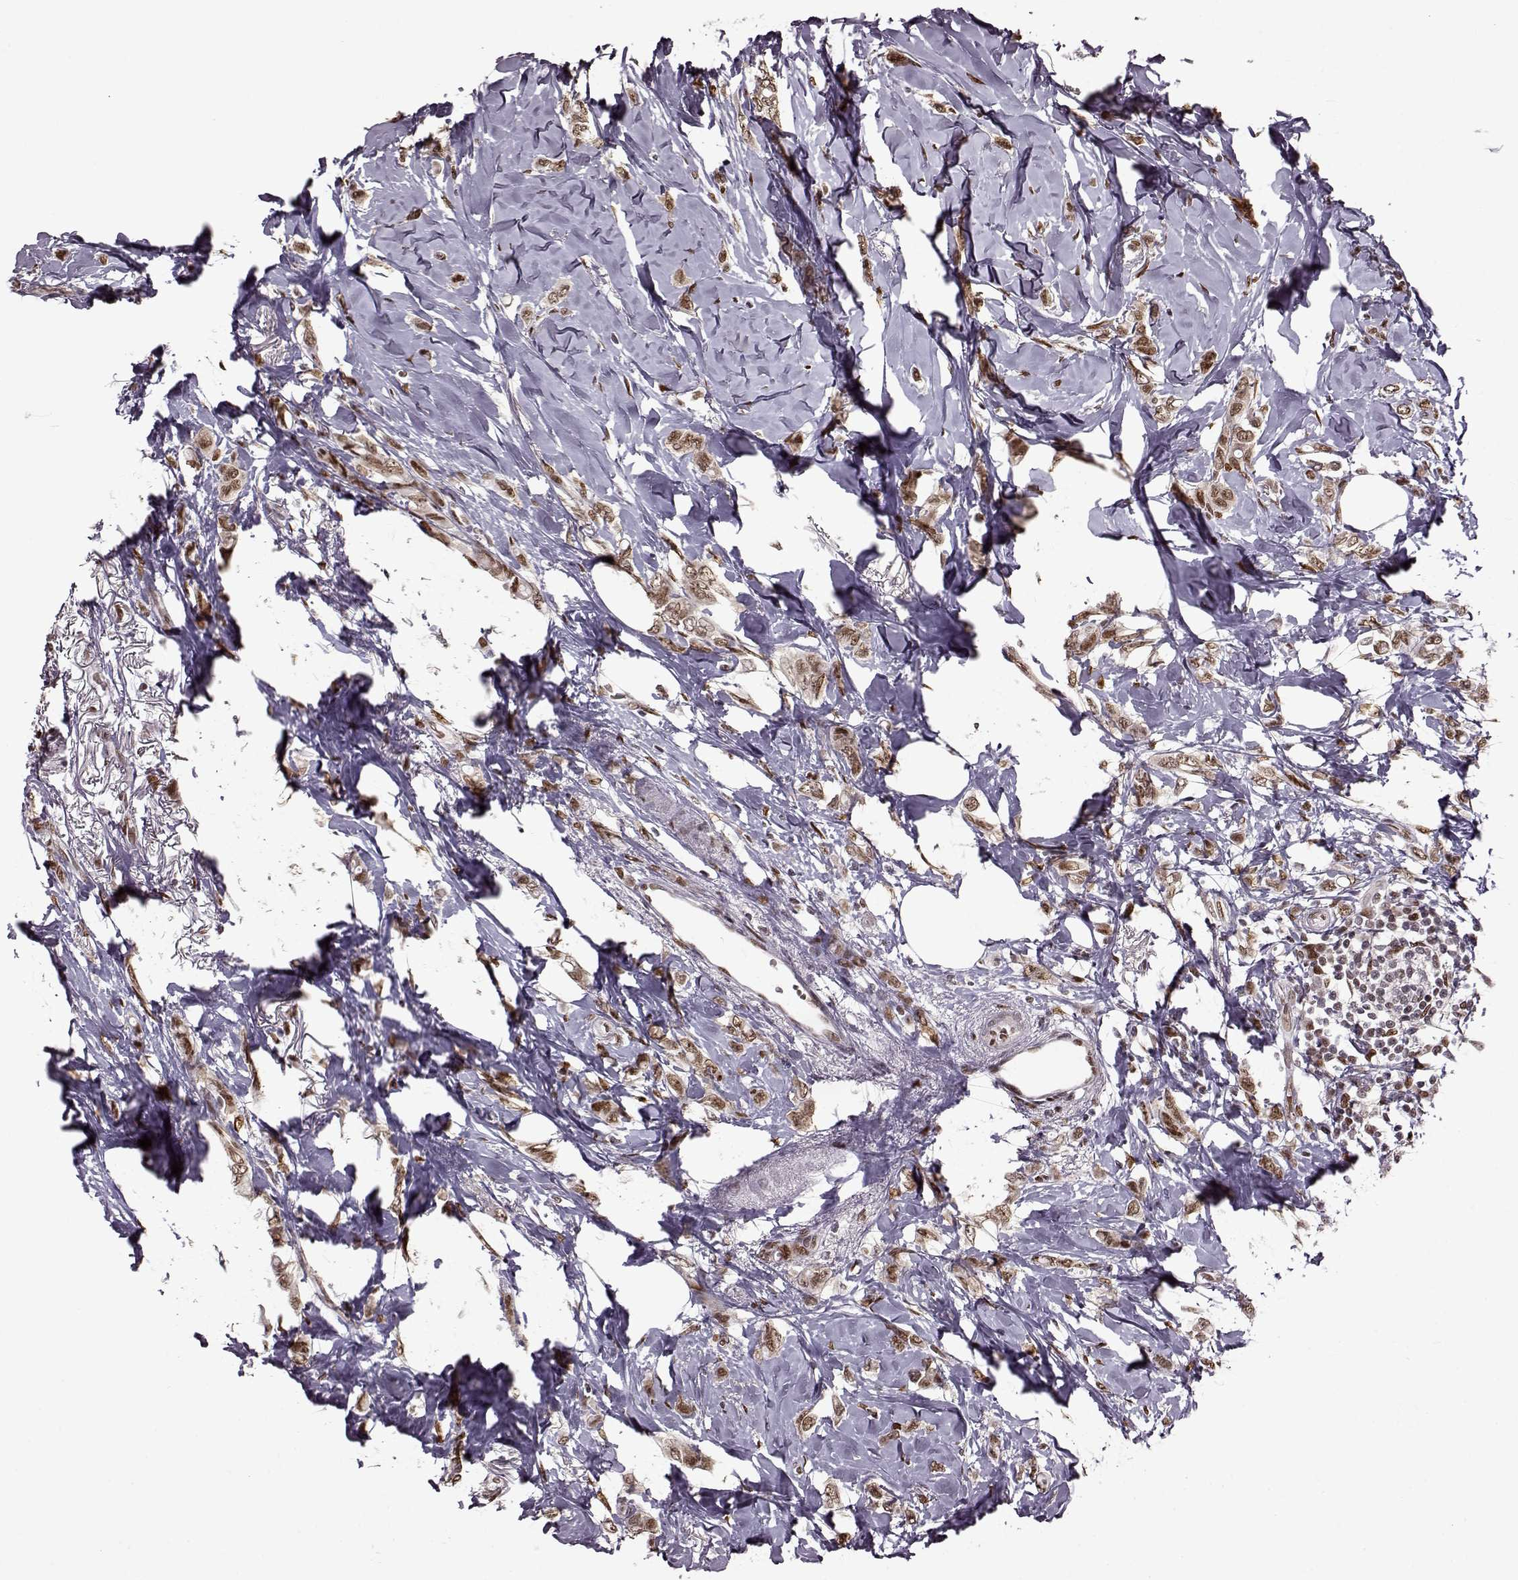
{"staining": {"intensity": "moderate", "quantity": ">75%", "location": "nuclear"}, "tissue": "breast cancer", "cell_type": "Tumor cells", "image_type": "cancer", "snomed": [{"axis": "morphology", "description": "Lobular carcinoma"}, {"axis": "topography", "description": "Breast"}], "caption": "Protein expression analysis of human breast lobular carcinoma reveals moderate nuclear positivity in about >75% of tumor cells. Ihc stains the protein in brown and the nuclei are stained blue.", "gene": "FTO", "patient": {"sex": "female", "age": 66}}